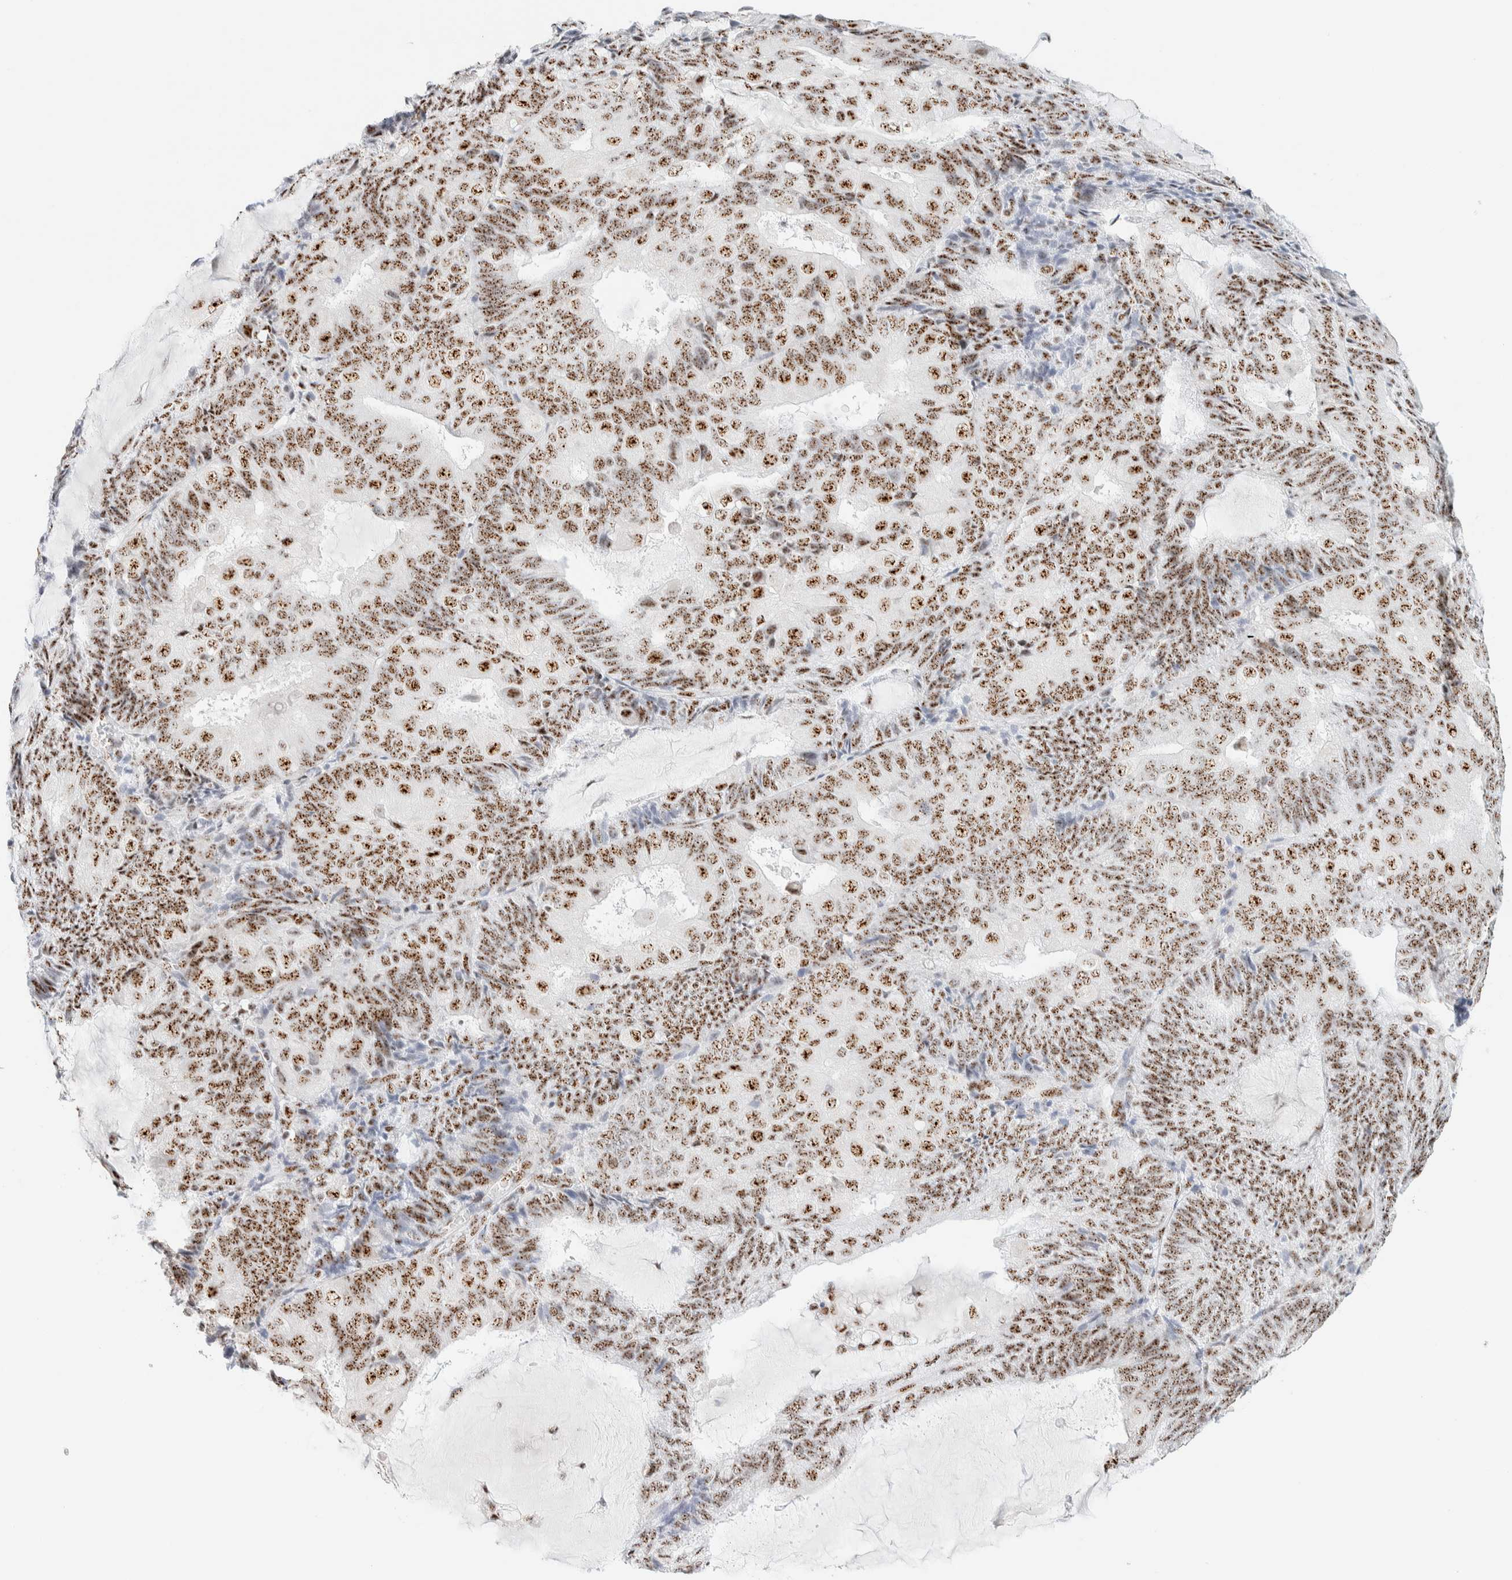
{"staining": {"intensity": "moderate", "quantity": ">75%", "location": "nuclear"}, "tissue": "endometrial cancer", "cell_type": "Tumor cells", "image_type": "cancer", "snomed": [{"axis": "morphology", "description": "Adenocarcinoma, NOS"}, {"axis": "topography", "description": "Endometrium"}], "caption": "Moderate nuclear positivity is identified in approximately >75% of tumor cells in endometrial cancer. Nuclei are stained in blue.", "gene": "SON", "patient": {"sex": "female", "age": 81}}